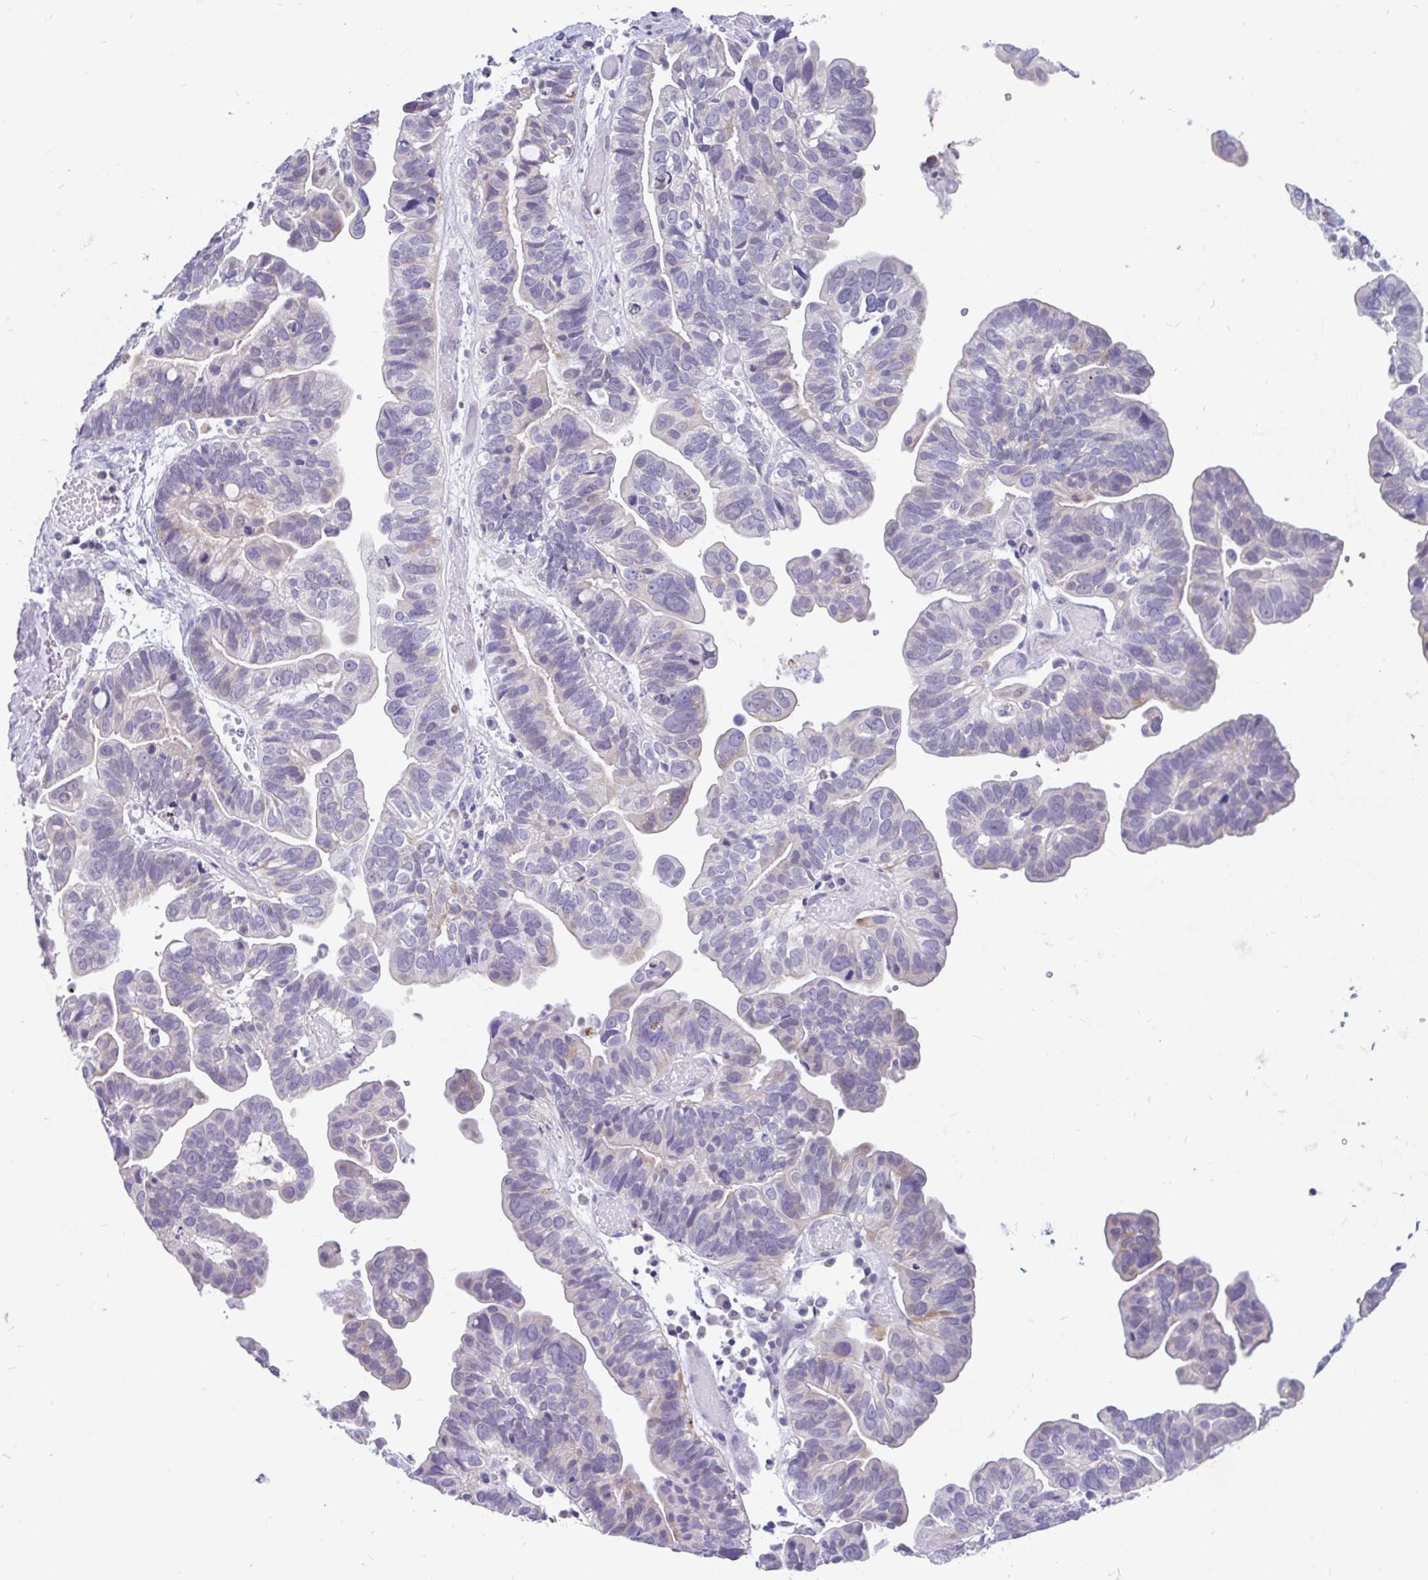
{"staining": {"intensity": "weak", "quantity": "<25%", "location": "cytoplasmic/membranous"}, "tissue": "ovarian cancer", "cell_type": "Tumor cells", "image_type": "cancer", "snomed": [{"axis": "morphology", "description": "Cystadenocarcinoma, serous, NOS"}, {"axis": "topography", "description": "Ovary"}], "caption": "A histopathology image of human ovarian cancer (serous cystadenocarcinoma) is negative for staining in tumor cells.", "gene": "KIAA2013", "patient": {"sex": "female", "age": 56}}